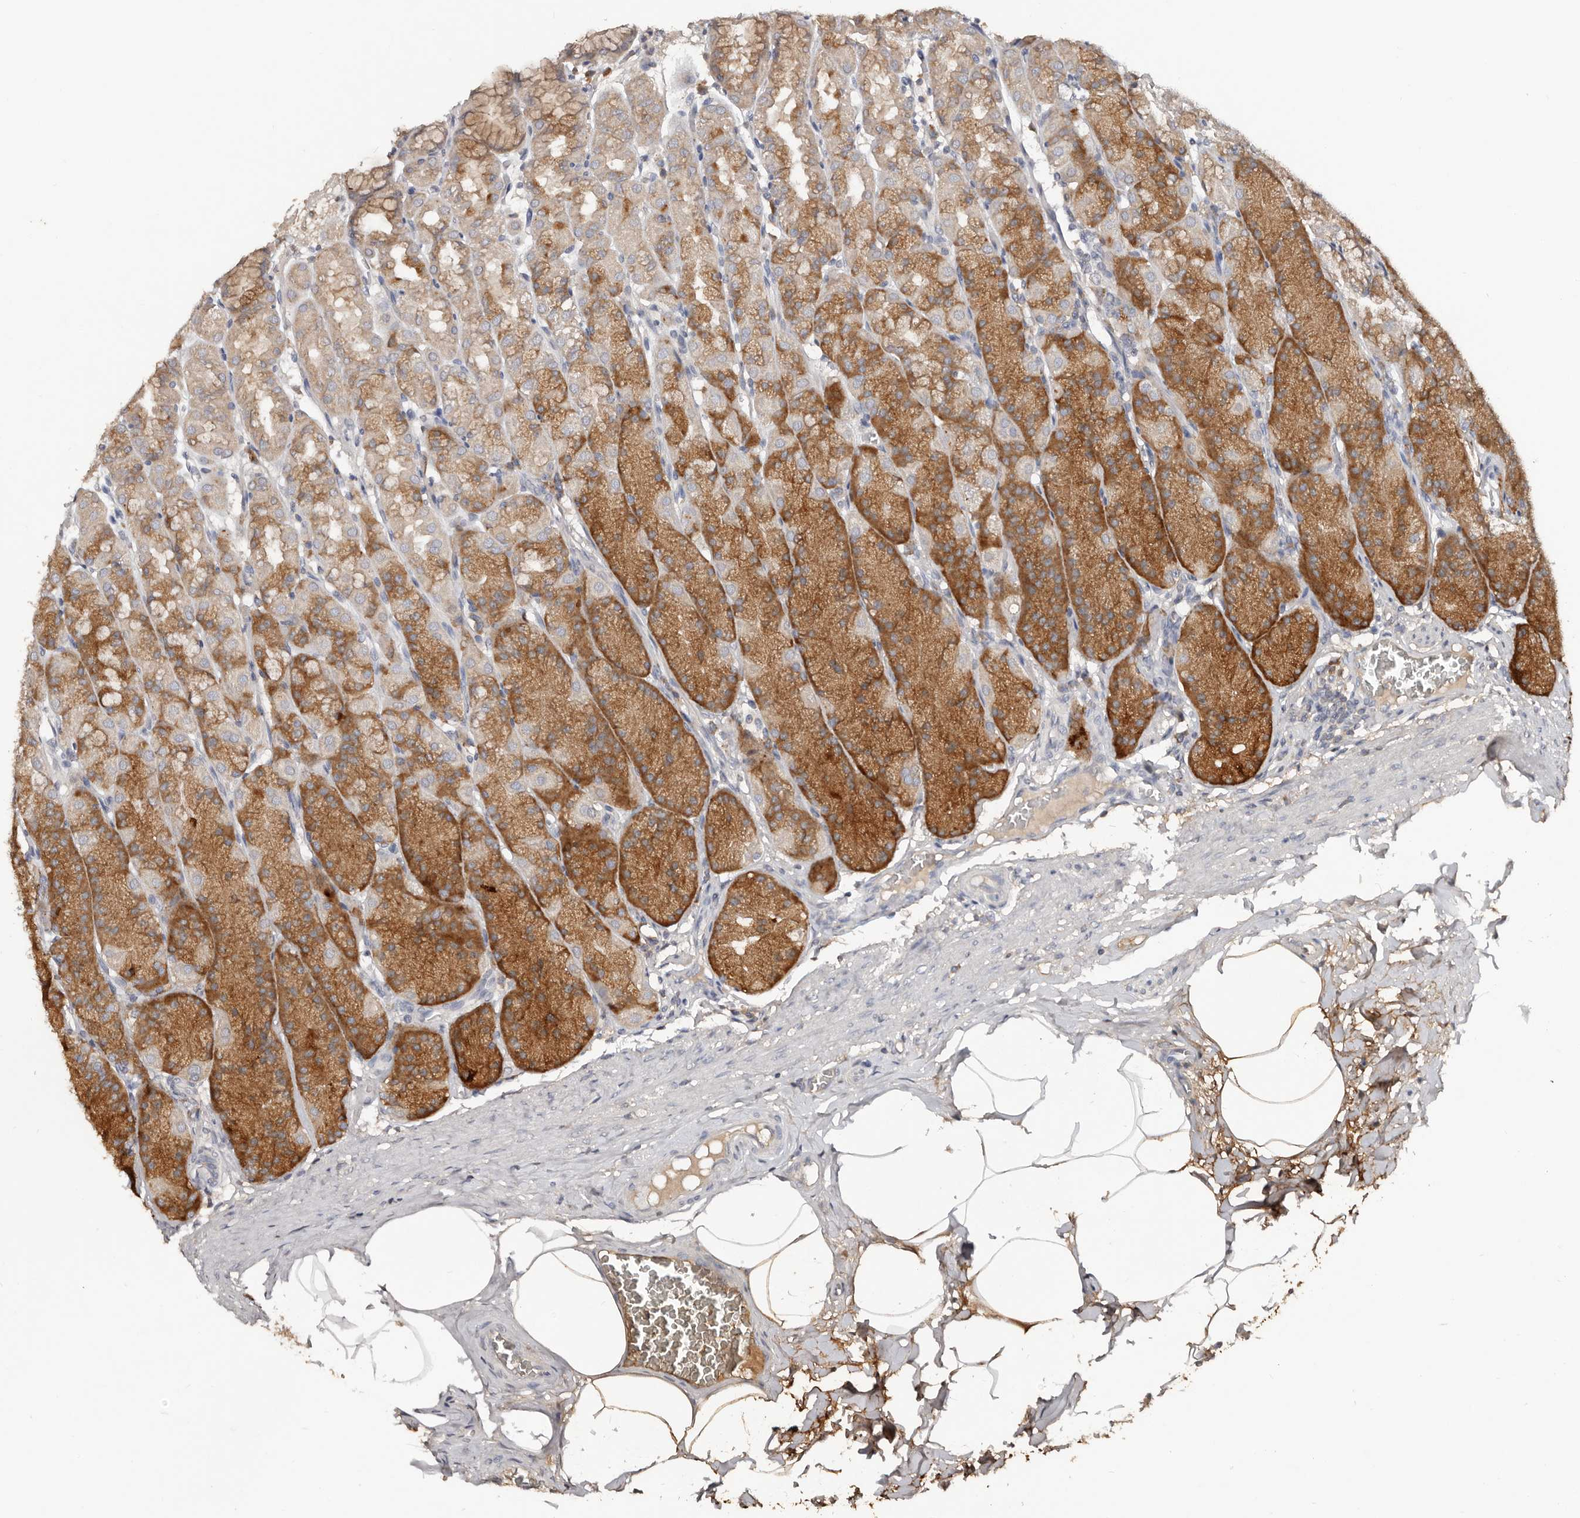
{"staining": {"intensity": "strong", "quantity": "25%-75%", "location": "cytoplasmic/membranous"}, "tissue": "stomach", "cell_type": "Glandular cells", "image_type": "normal", "snomed": [{"axis": "morphology", "description": "Normal tissue, NOS"}, {"axis": "topography", "description": "Stomach"}], "caption": "Stomach stained with a brown dye demonstrates strong cytoplasmic/membranous positive positivity in about 25%-75% of glandular cells.", "gene": "SLC39A2", "patient": {"sex": "male", "age": 42}}